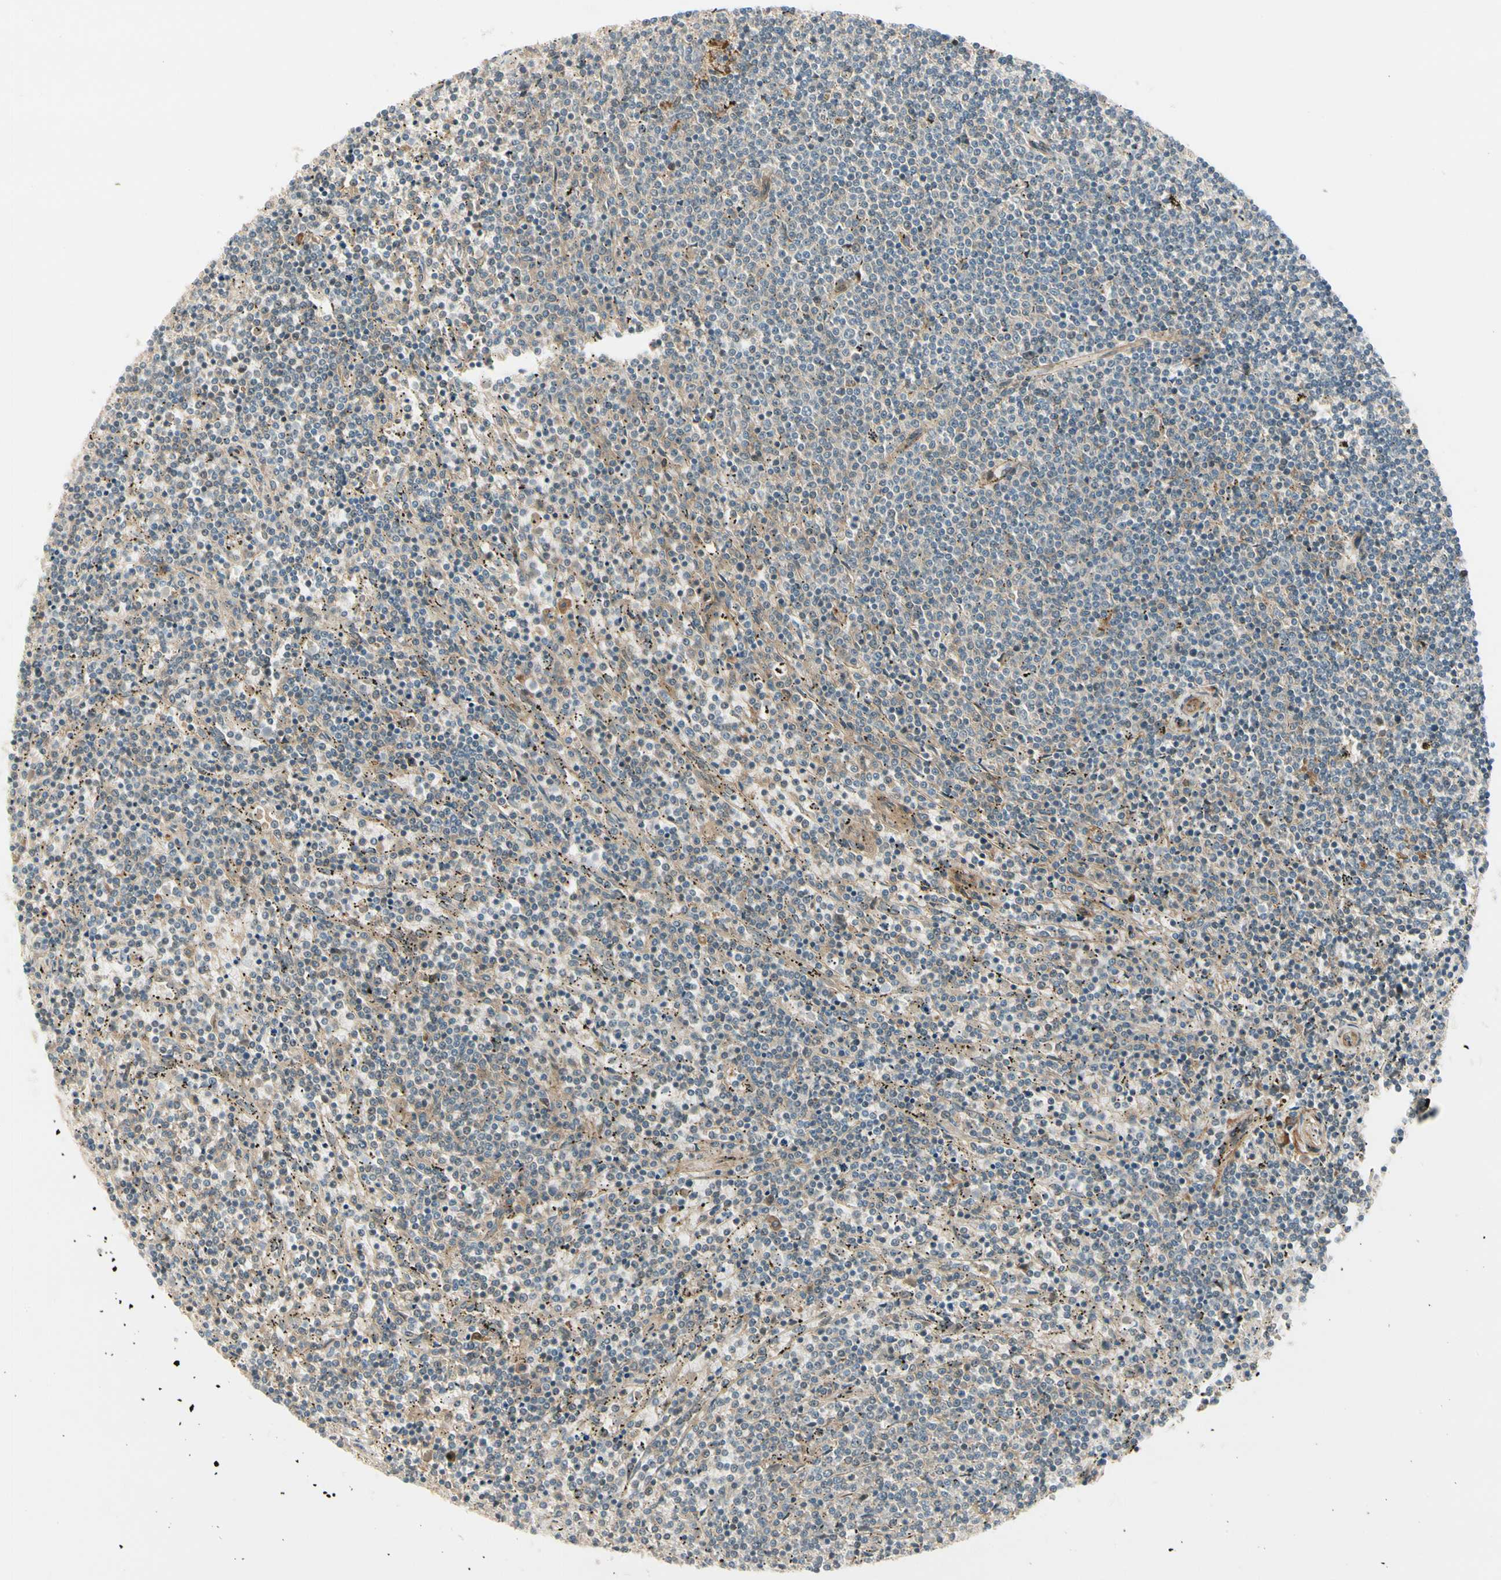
{"staining": {"intensity": "weak", "quantity": "<25%", "location": "cytoplasmic/membranous"}, "tissue": "lymphoma", "cell_type": "Tumor cells", "image_type": "cancer", "snomed": [{"axis": "morphology", "description": "Malignant lymphoma, non-Hodgkin's type, Low grade"}, {"axis": "topography", "description": "Spleen"}], "caption": "Immunohistochemical staining of human low-grade malignant lymphoma, non-Hodgkin's type reveals no significant staining in tumor cells. (Immunohistochemistry (ihc), brightfield microscopy, high magnification).", "gene": "EPHB3", "patient": {"sex": "female", "age": 50}}